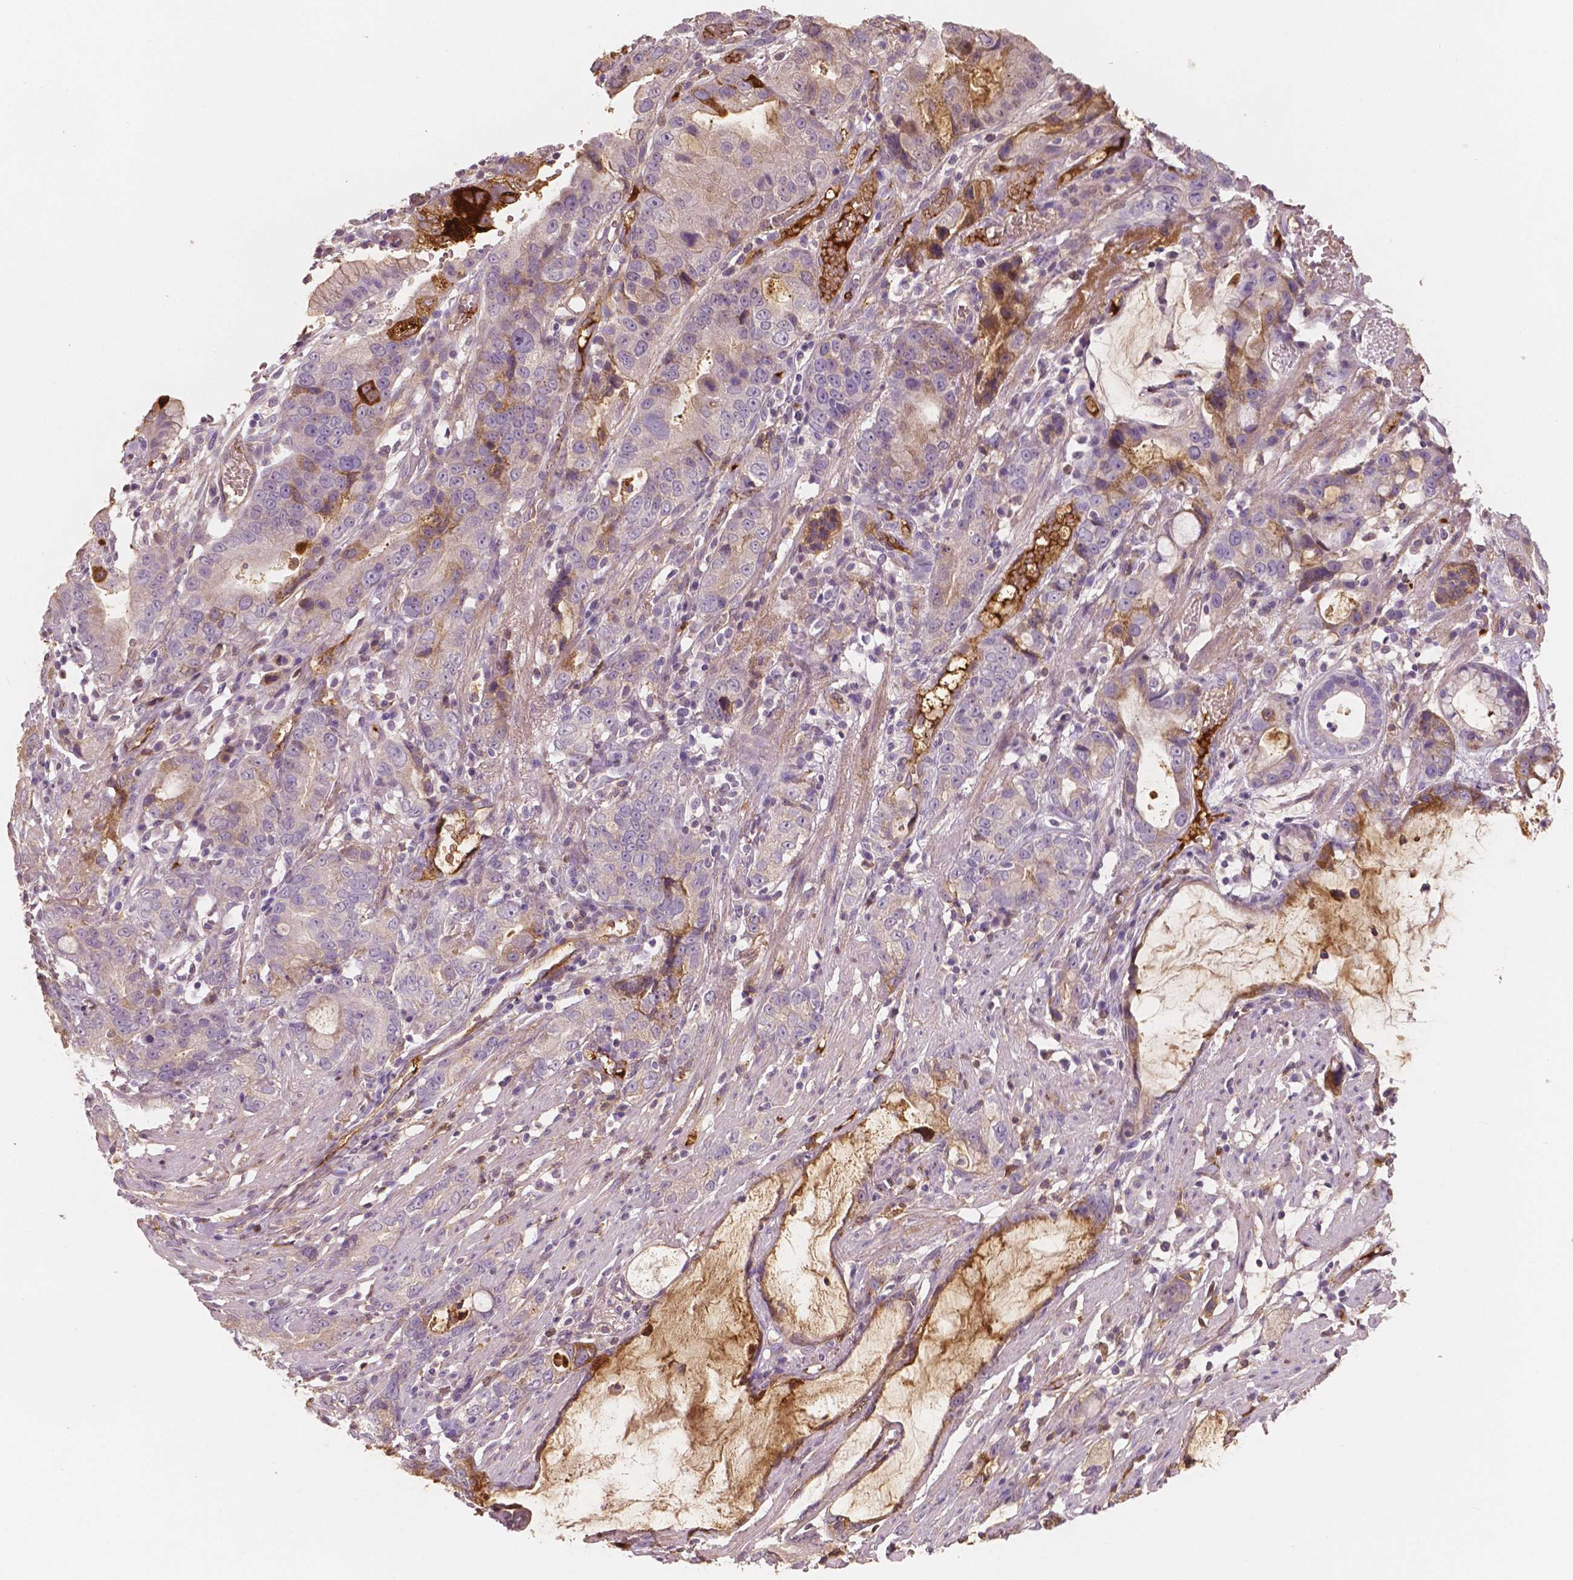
{"staining": {"intensity": "moderate", "quantity": "<25%", "location": "cytoplasmic/membranous"}, "tissue": "stomach cancer", "cell_type": "Tumor cells", "image_type": "cancer", "snomed": [{"axis": "morphology", "description": "Adenocarcinoma, NOS"}, {"axis": "topography", "description": "Stomach"}], "caption": "This photomicrograph exhibits IHC staining of human adenocarcinoma (stomach), with low moderate cytoplasmic/membranous staining in approximately <25% of tumor cells.", "gene": "APOA4", "patient": {"sex": "male", "age": 55}}